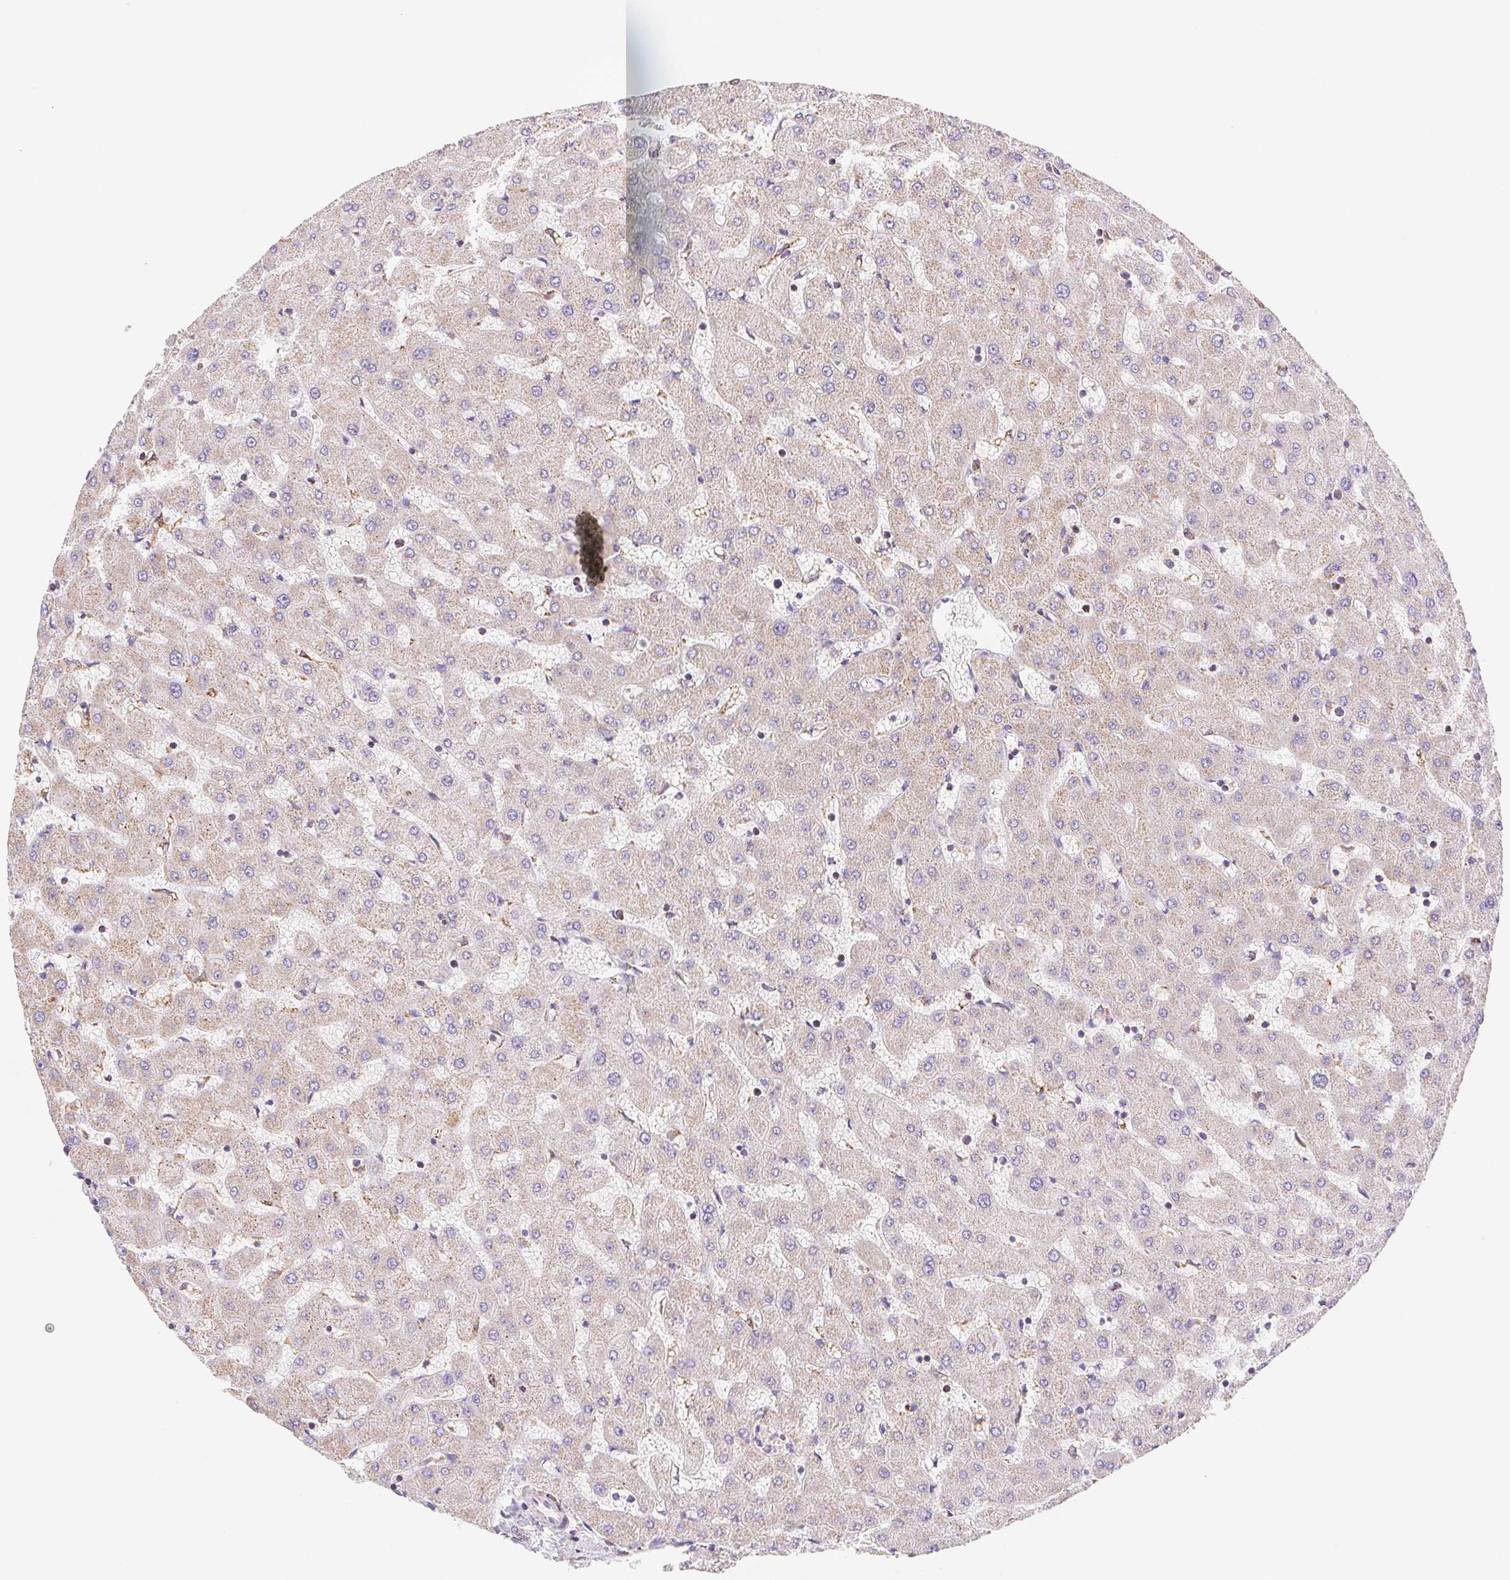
{"staining": {"intensity": "negative", "quantity": "none", "location": "none"}, "tissue": "liver", "cell_type": "Cholangiocytes", "image_type": "normal", "snomed": [{"axis": "morphology", "description": "Normal tissue, NOS"}, {"axis": "topography", "description": "Liver"}], "caption": "Cholangiocytes show no significant positivity in normal liver. (Stains: DAB immunohistochemistry with hematoxylin counter stain, Microscopy: brightfield microscopy at high magnification).", "gene": "NIPSNAP2", "patient": {"sex": "female", "age": 63}}